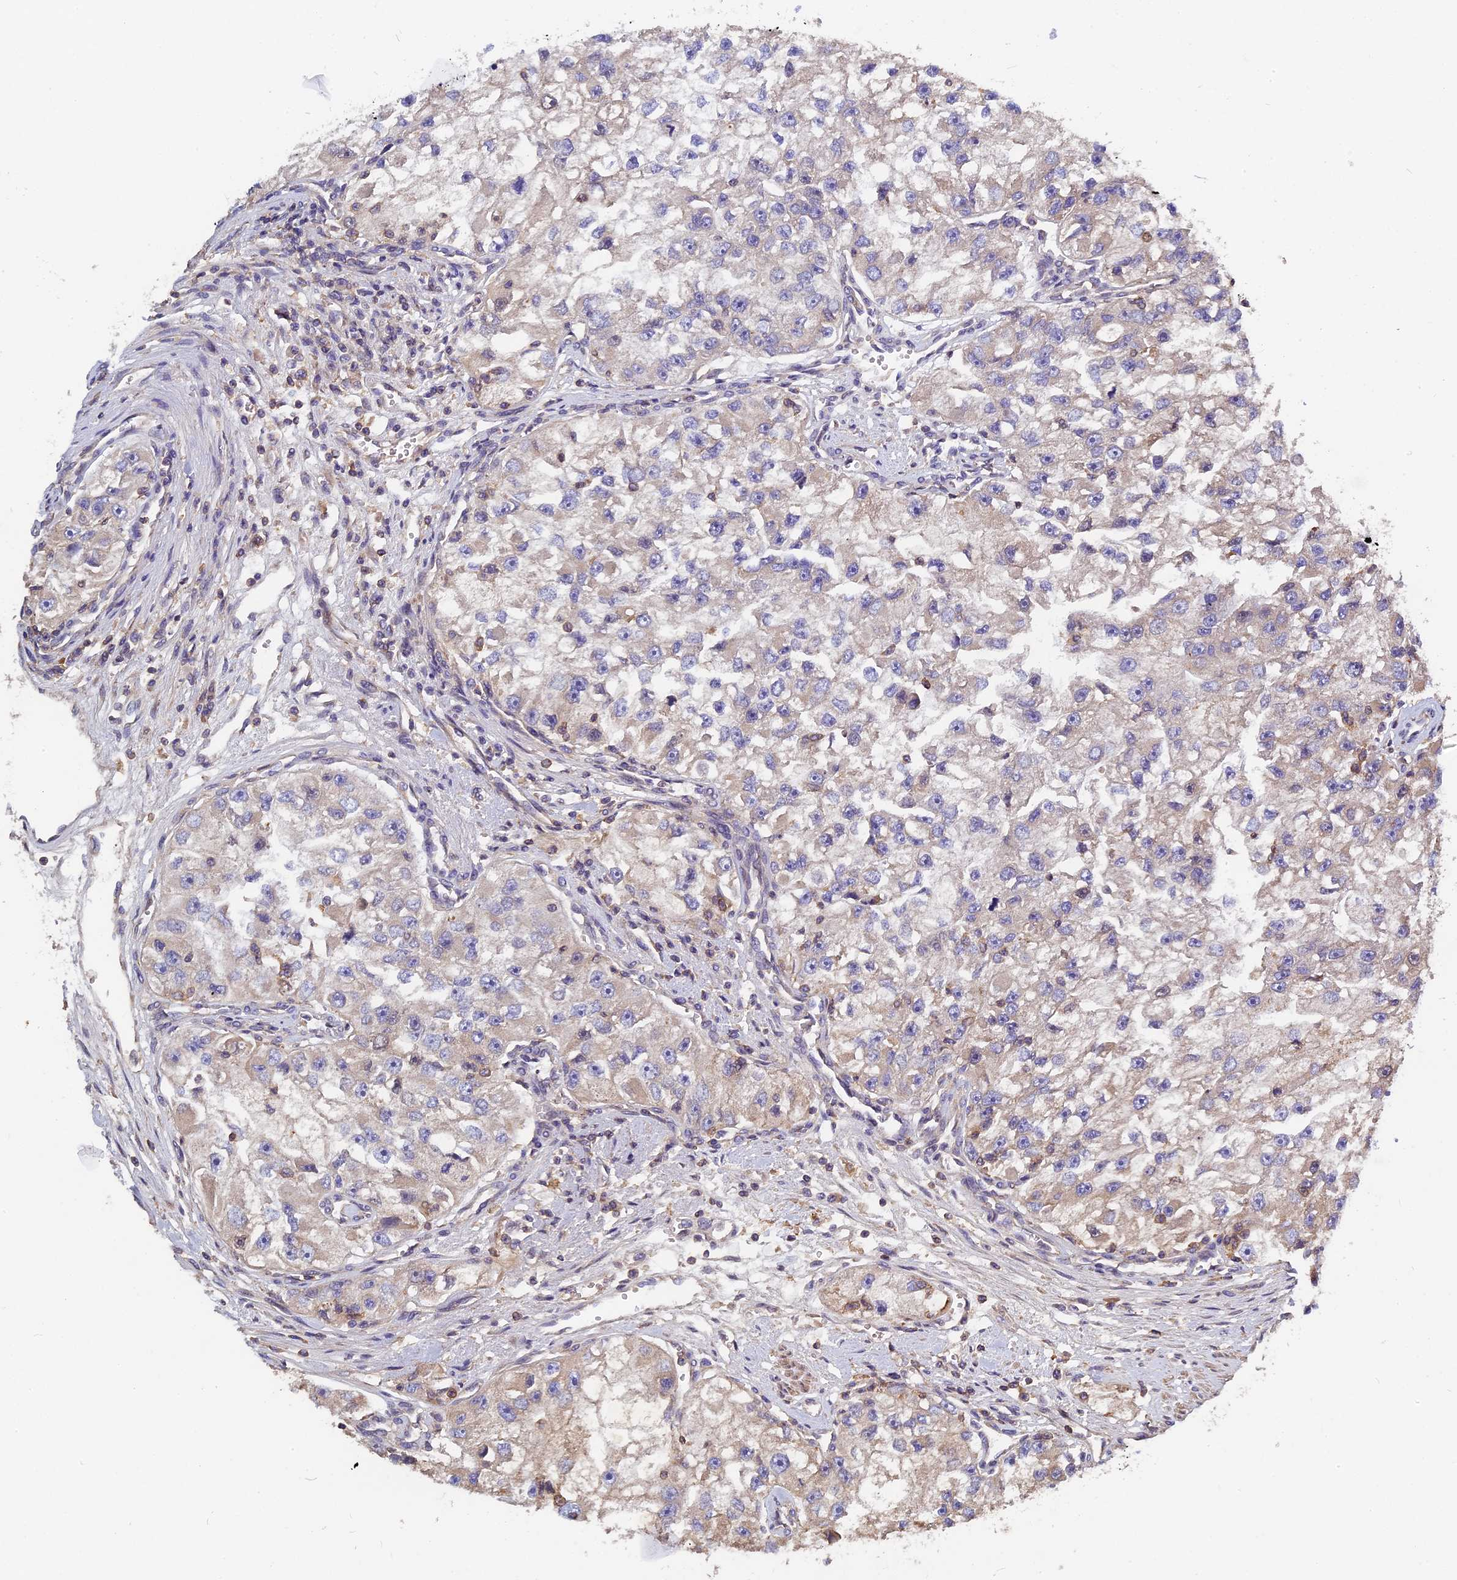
{"staining": {"intensity": "weak", "quantity": "<25%", "location": "cytoplasmic/membranous"}, "tissue": "renal cancer", "cell_type": "Tumor cells", "image_type": "cancer", "snomed": [{"axis": "morphology", "description": "Adenocarcinoma, NOS"}, {"axis": "topography", "description": "Kidney"}], "caption": "Immunohistochemistry (IHC) micrograph of human renal cancer (adenocarcinoma) stained for a protein (brown), which demonstrates no staining in tumor cells. (DAB immunohistochemistry visualized using brightfield microscopy, high magnification).", "gene": "CCDC153", "patient": {"sex": "male", "age": 63}}